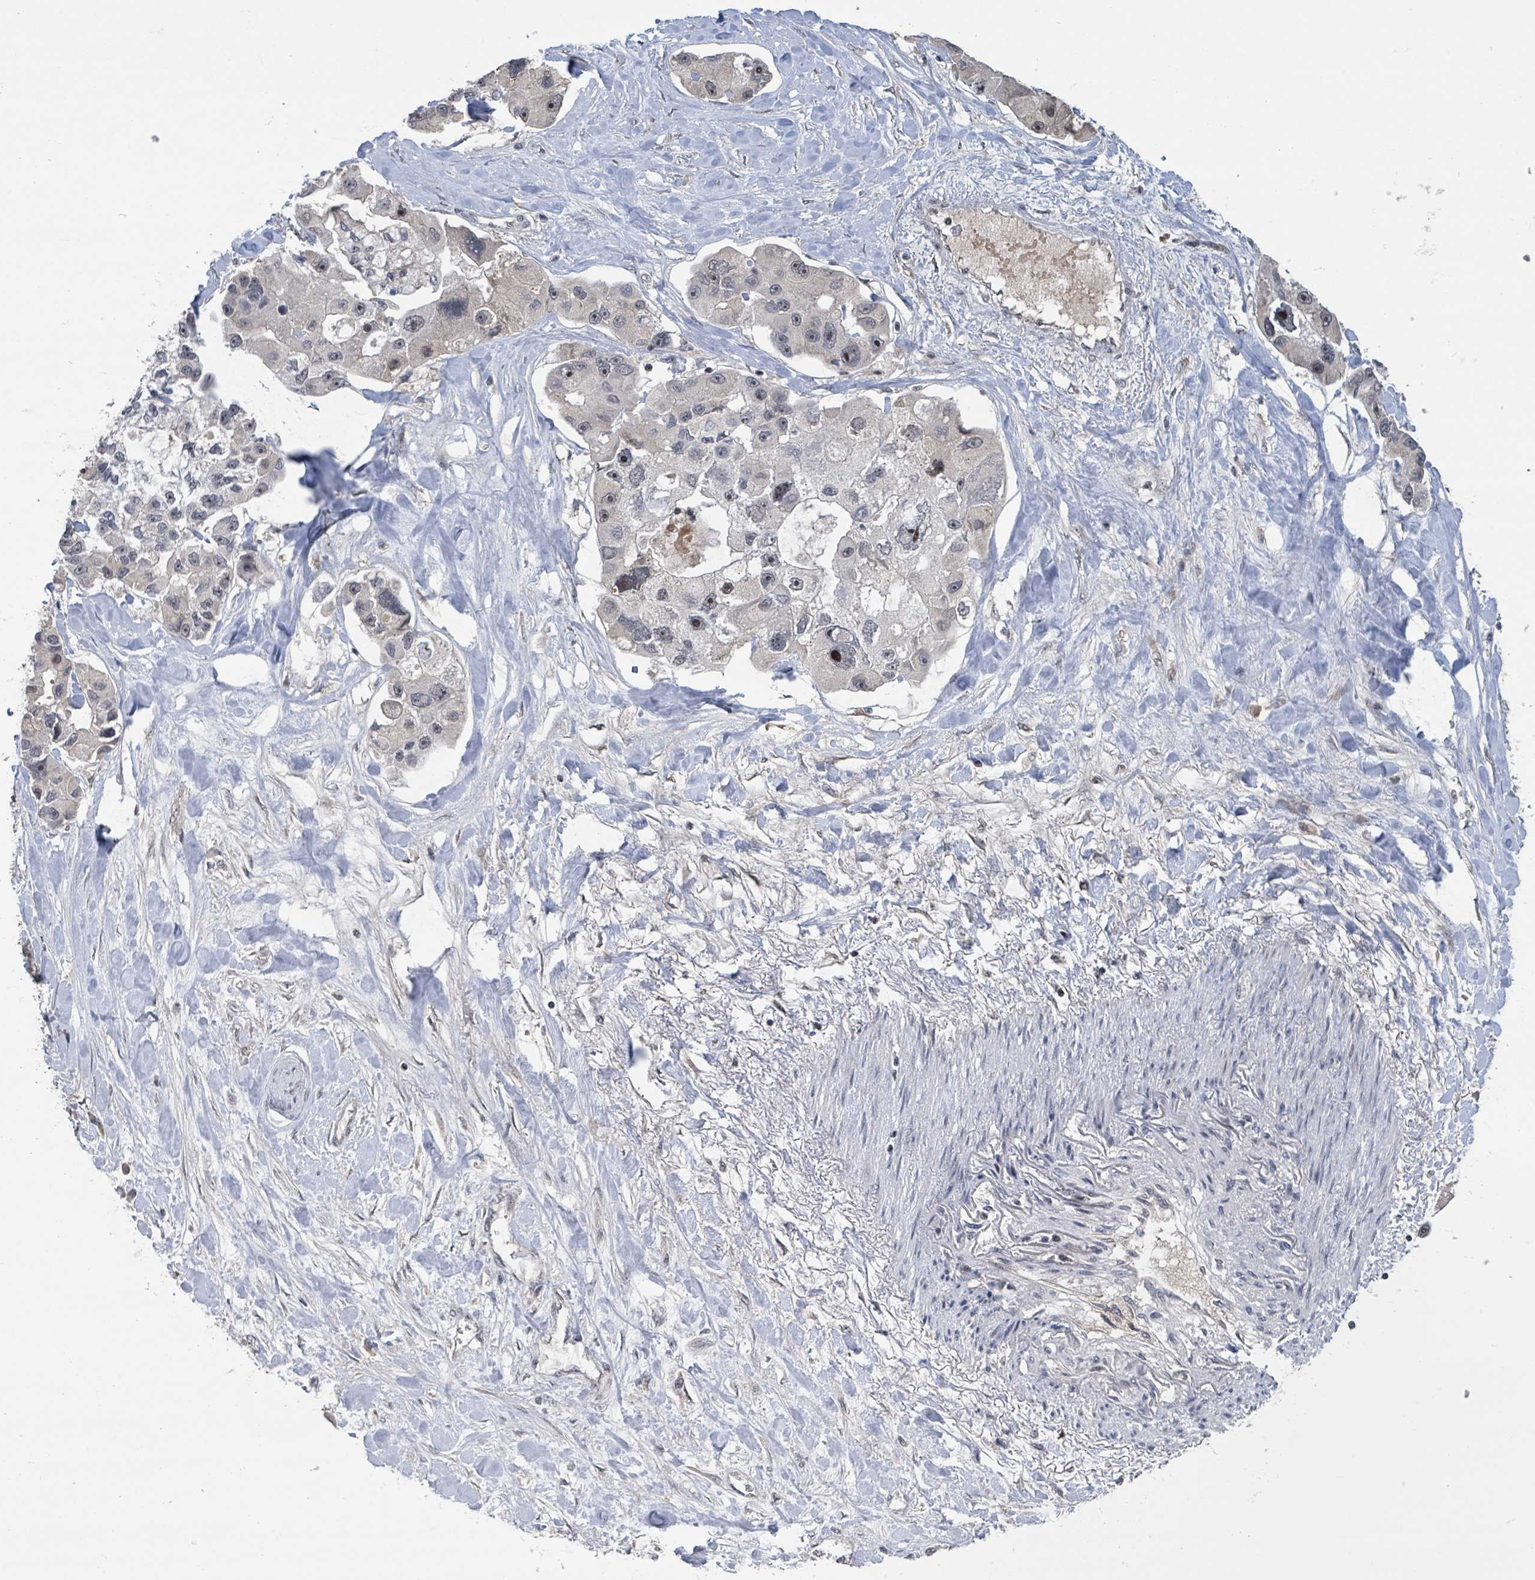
{"staining": {"intensity": "moderate", "quantity": "<25%", "location": "nuclear"}, "tissue": "lung cancer", "cell_type": "Tumor cells", "image_type": "cancer", "snomed": [{"axis": "morphology", "description": "Adenocarcinoma, NOS"}, {"axis": "topography", "description": "Lung"}], "caption": "Moderate nuclear protein expression is seen in about <25% of tumor cells in lung cancer.", "gene": "ZBTB14", "patient": {"sex": "female", "age": 54}}